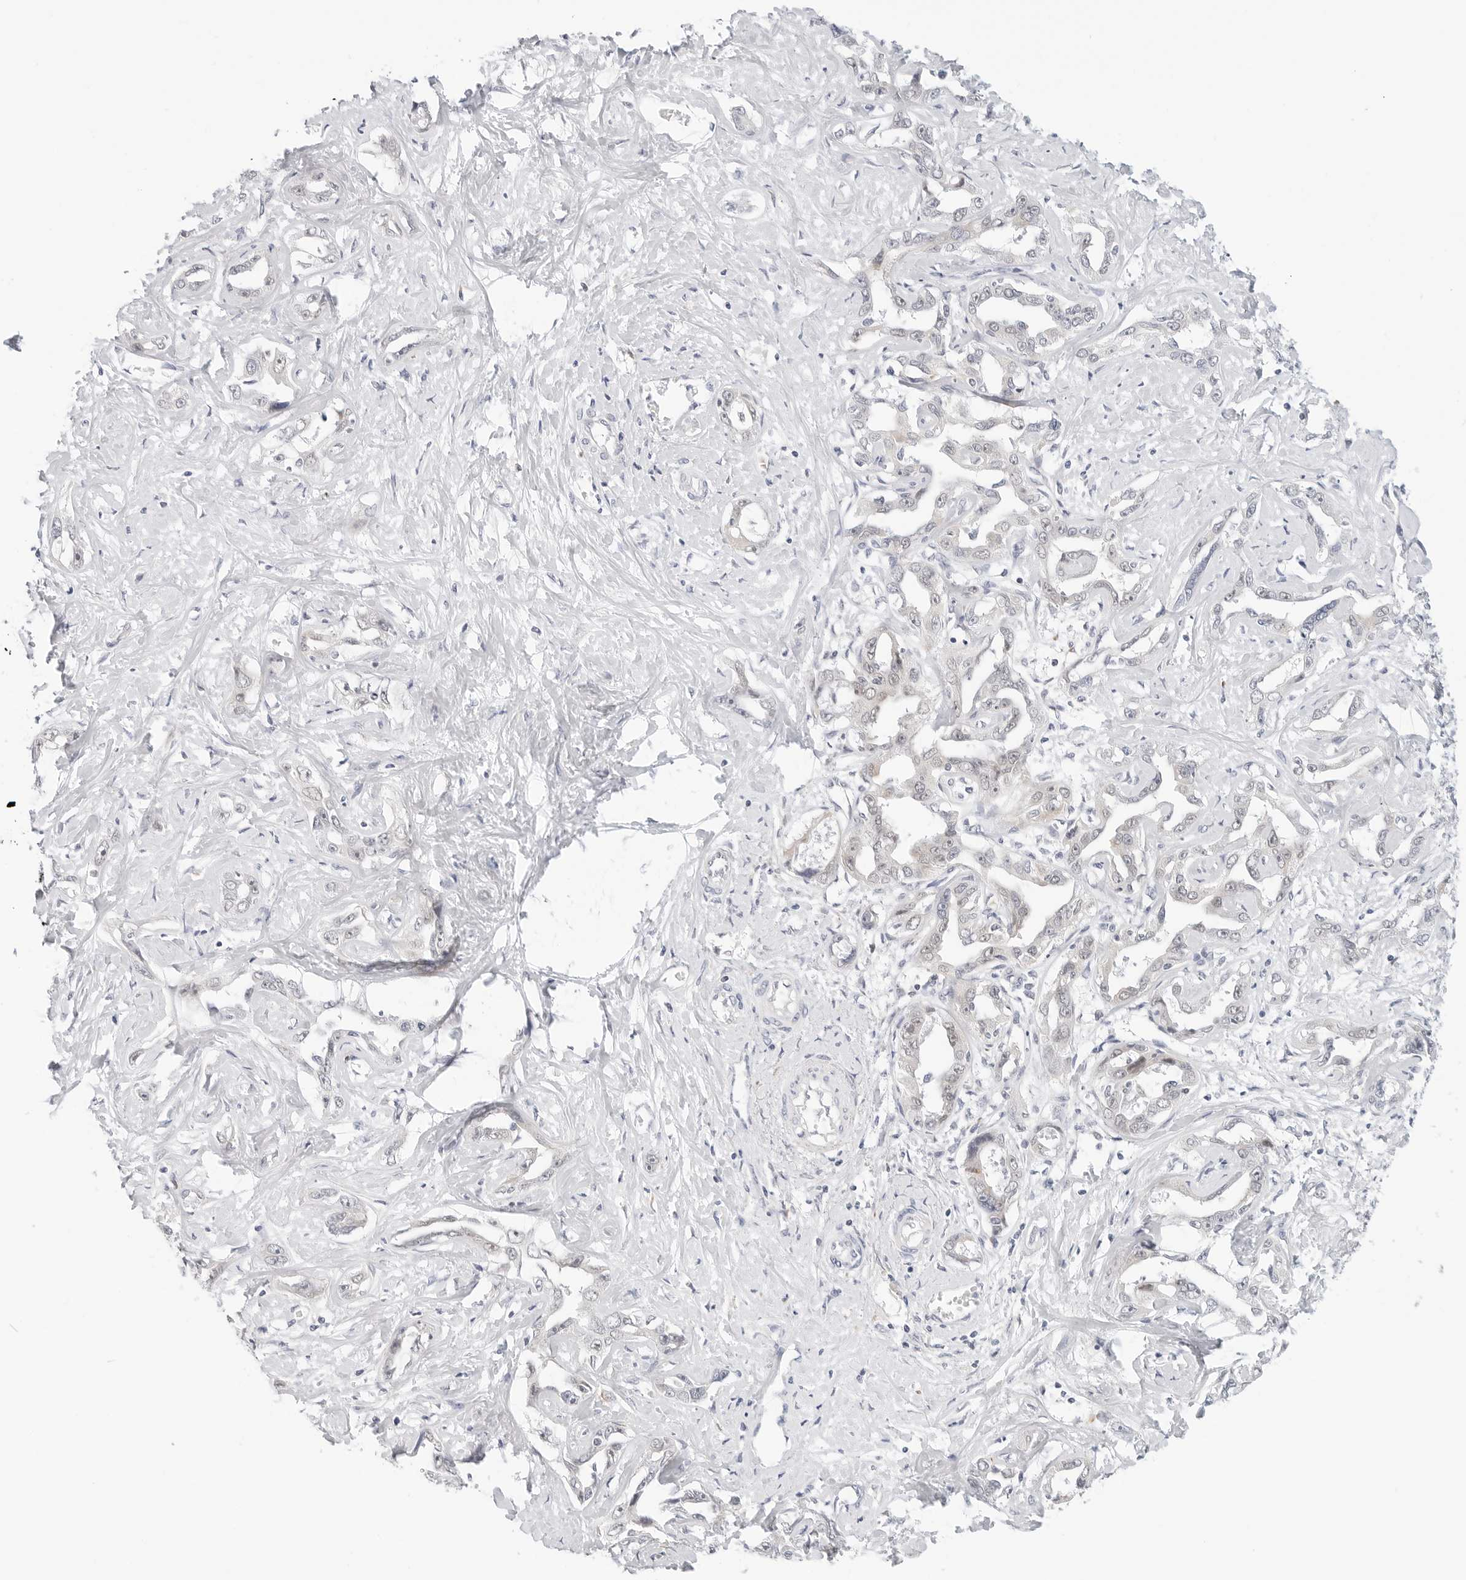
{"staining": {"intensity": "negative", "quantity": "none", "location": "none"}, "tissue": "liver cancer", "cell_type": "Tumor cells", "image_type": "cancer", "snomed": [{"axis": "morphology", "description": "Cholangiocarcinoma"}, {"axis": "topography", "description": "Liver"}], "caption": "Liver cholangiocarcinoma was stained to show a protein in brown. There is no significant expression in tumor cells.", "gene": "TSEN2", "patient": {"sex": "male", "age": 59}}